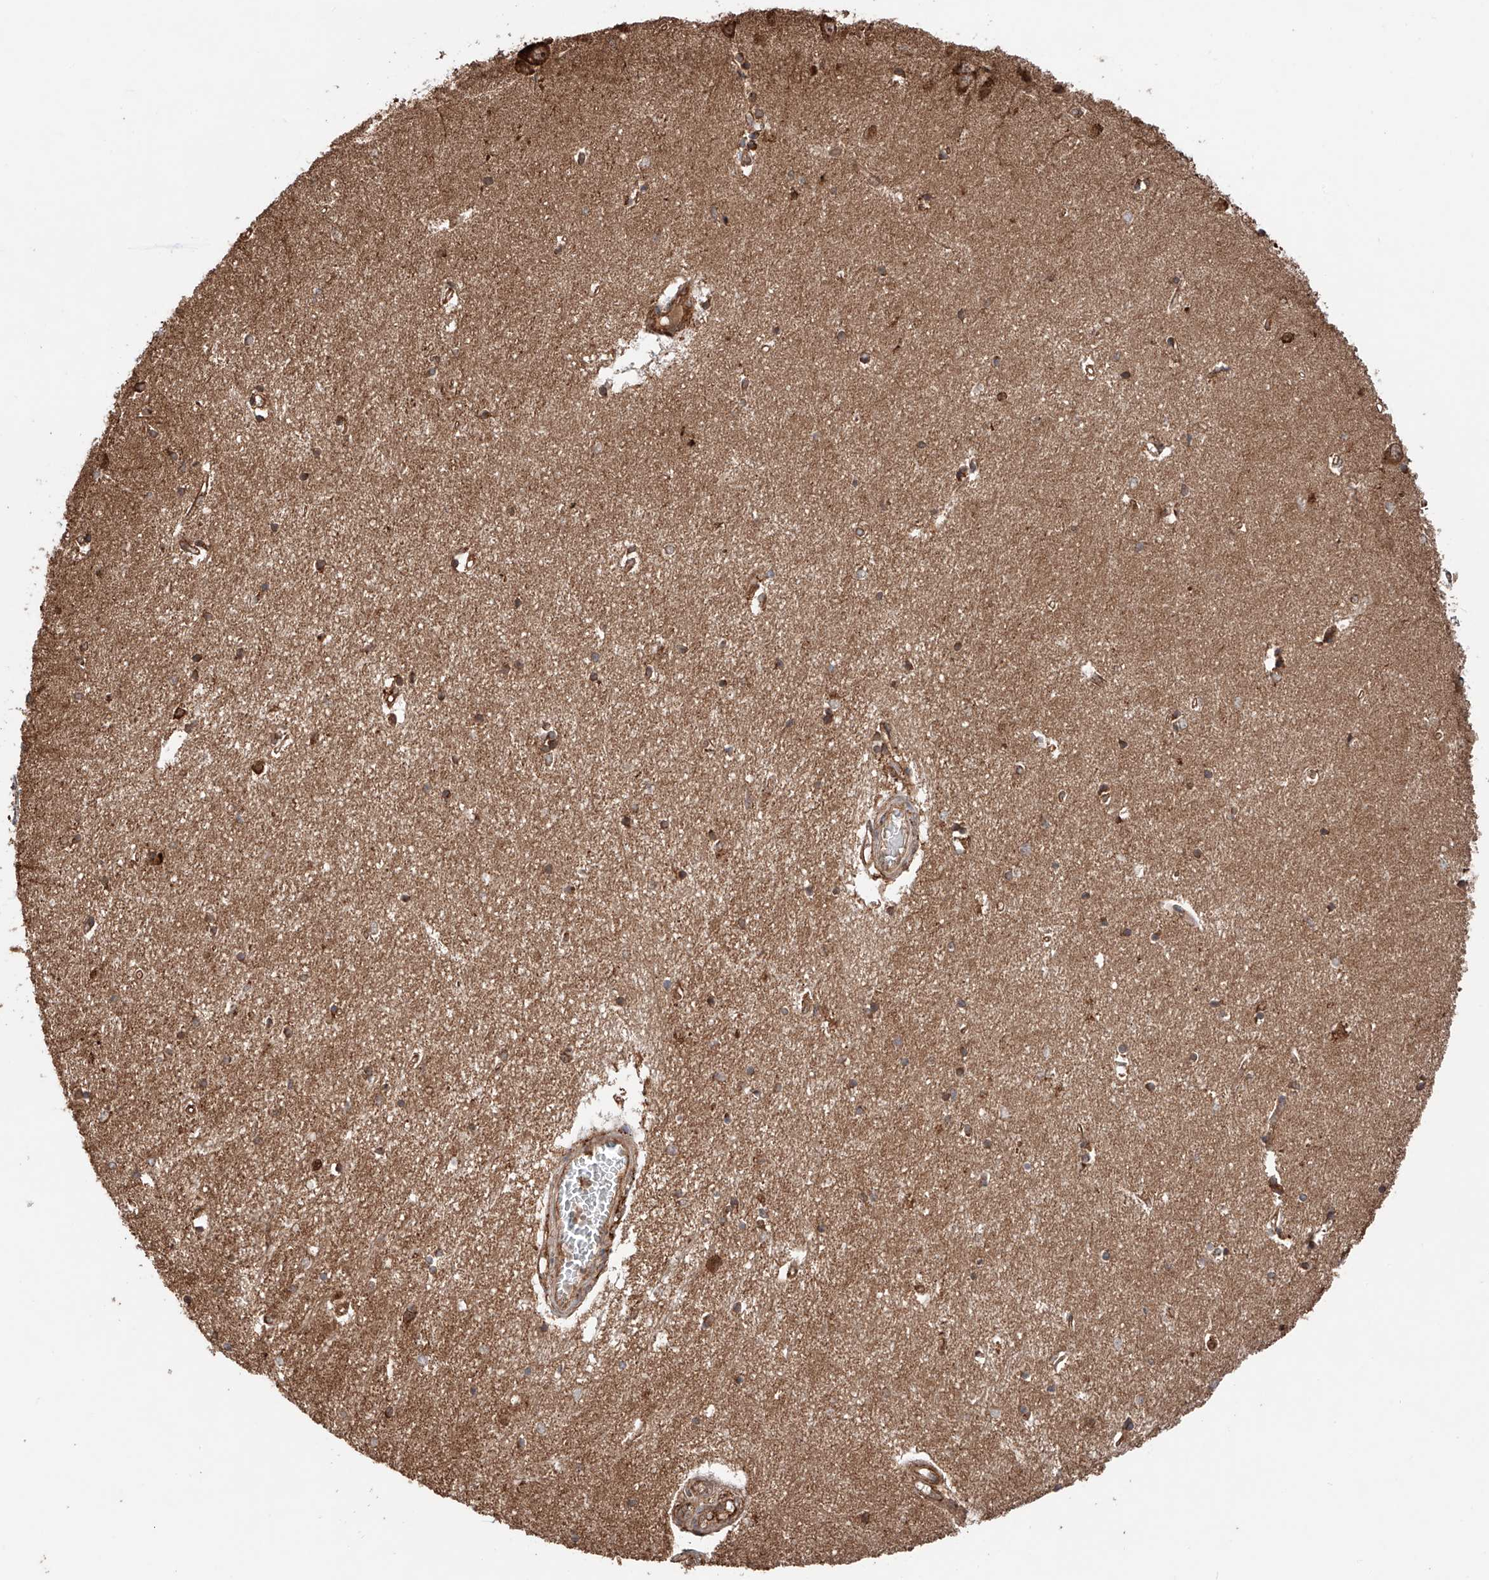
{"staining": {"intensity": "moderate", "quantity": ">75%", "location": "cytoplasmic/membranous,nuclear"}, "tissue": "hippocampus", "cell_type": "Glial cells", "image_type": "normal", "snomed": [{"axis": "morphology", "description": "Normal tissue, NOS"}, {"axis": "topography", "description": "Hippocampus"}], "caption": "A medium amount of moderate cytoplasmic/membranous,nuclear expression is present in approximately >75% of glial cells in normal hippocampus.", "gene": "DNAH8", "patient": {"sex": "female", "age": 64}}